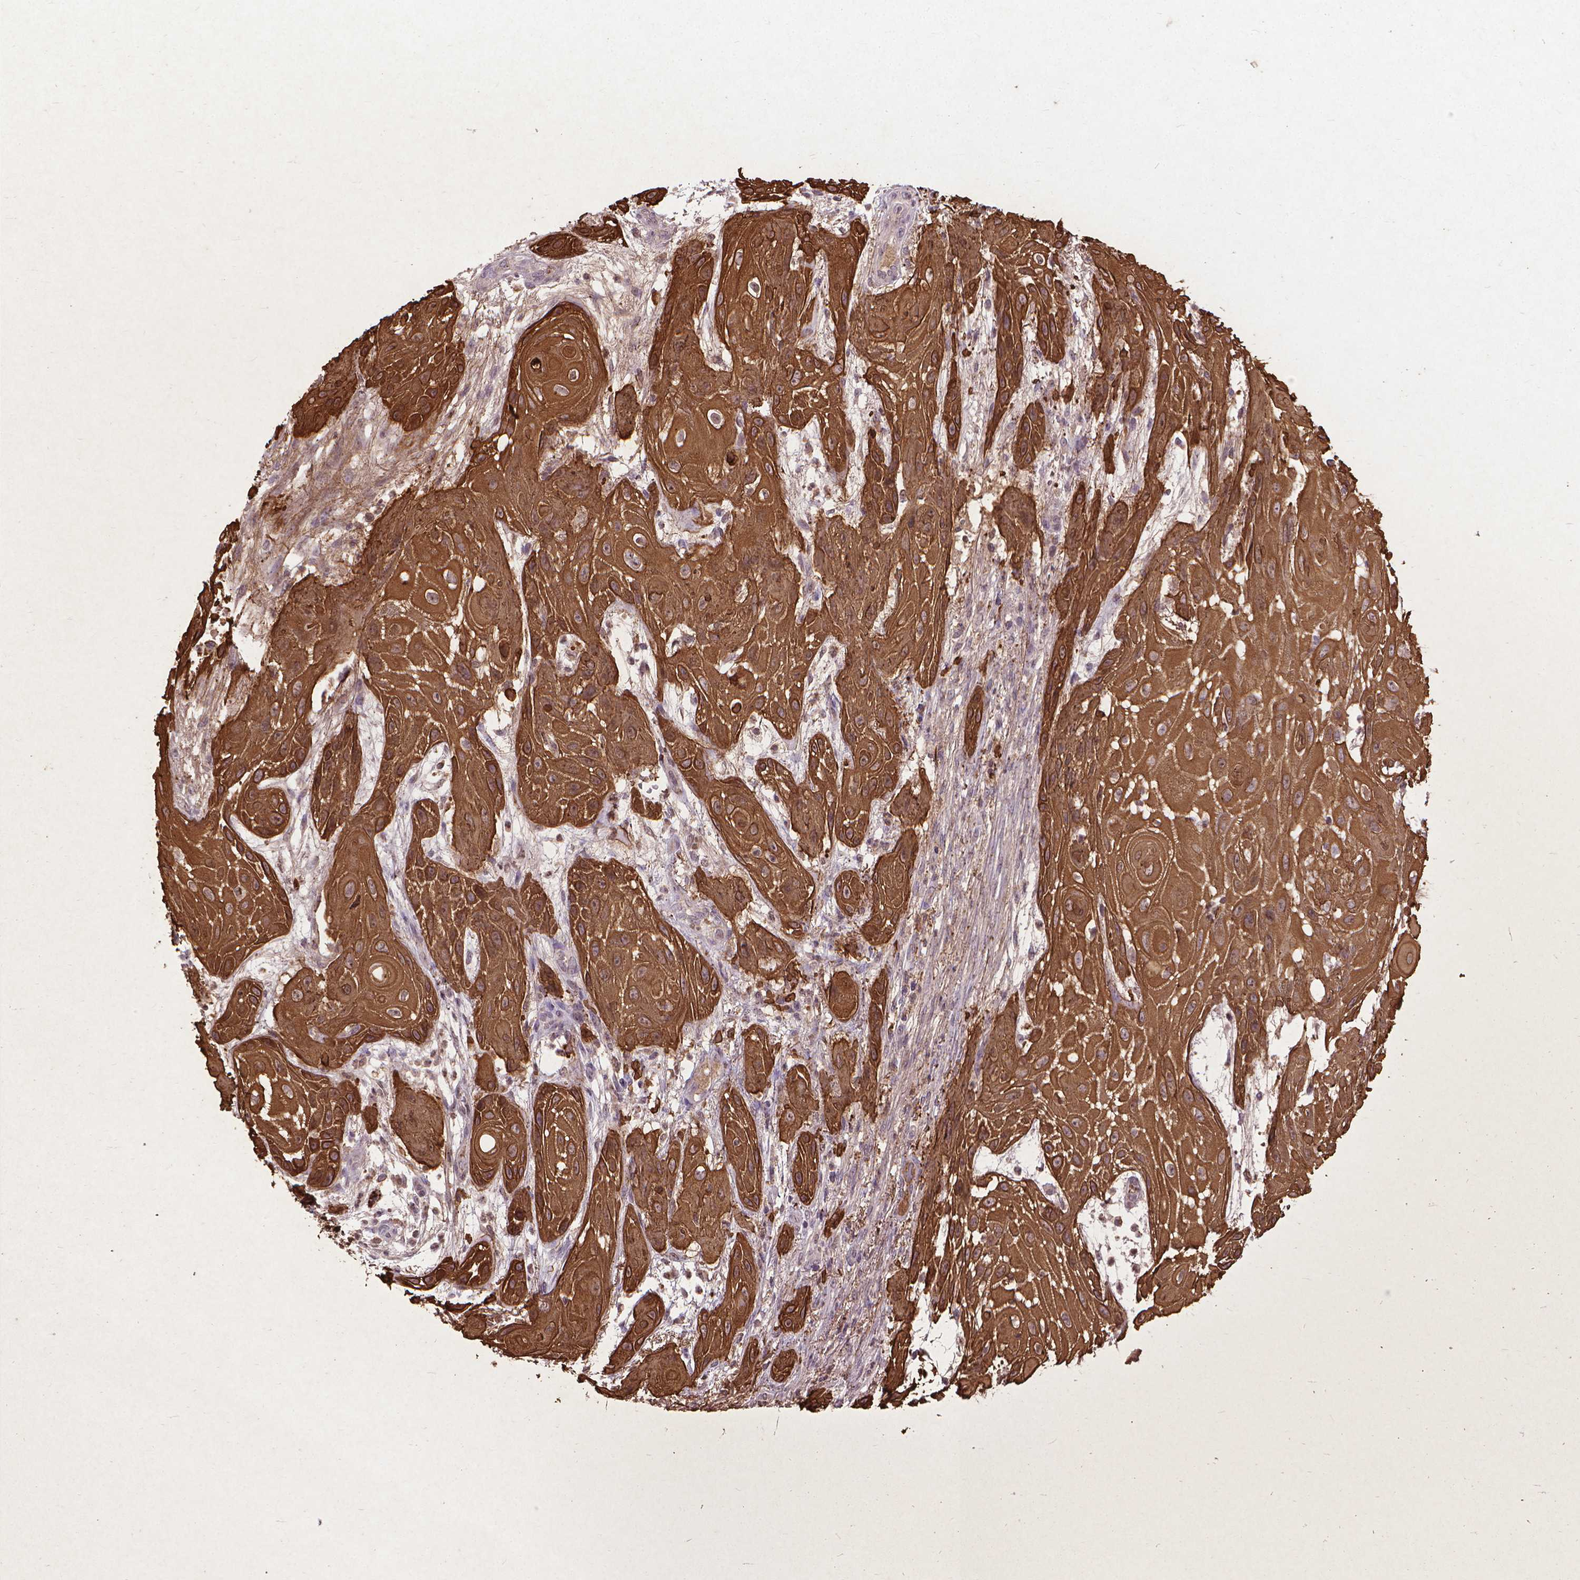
{"staining": {"intensity": "strong", "quantity": ">75%", "location": "cytoplasmic/membranous"}, "tissue": "skin cancer", "cell_type": "Tumor cells", "image_type": "cancer", "snomed": [{"axis": "morphology", "description": "Squamous cell carcinoma, NOS"}, {"axis": "topography", "description": "Skin"}], "caption": "An IHC histopathology image of neoplastic tissue is shown. Protein staining in brown labels strong cytoplasmic/membranous positivity in skin cancer (squamous cell carcinoma) within tumor cells.", "gene": "KRT5", "patient": {"sex": "male", "age": 62}}